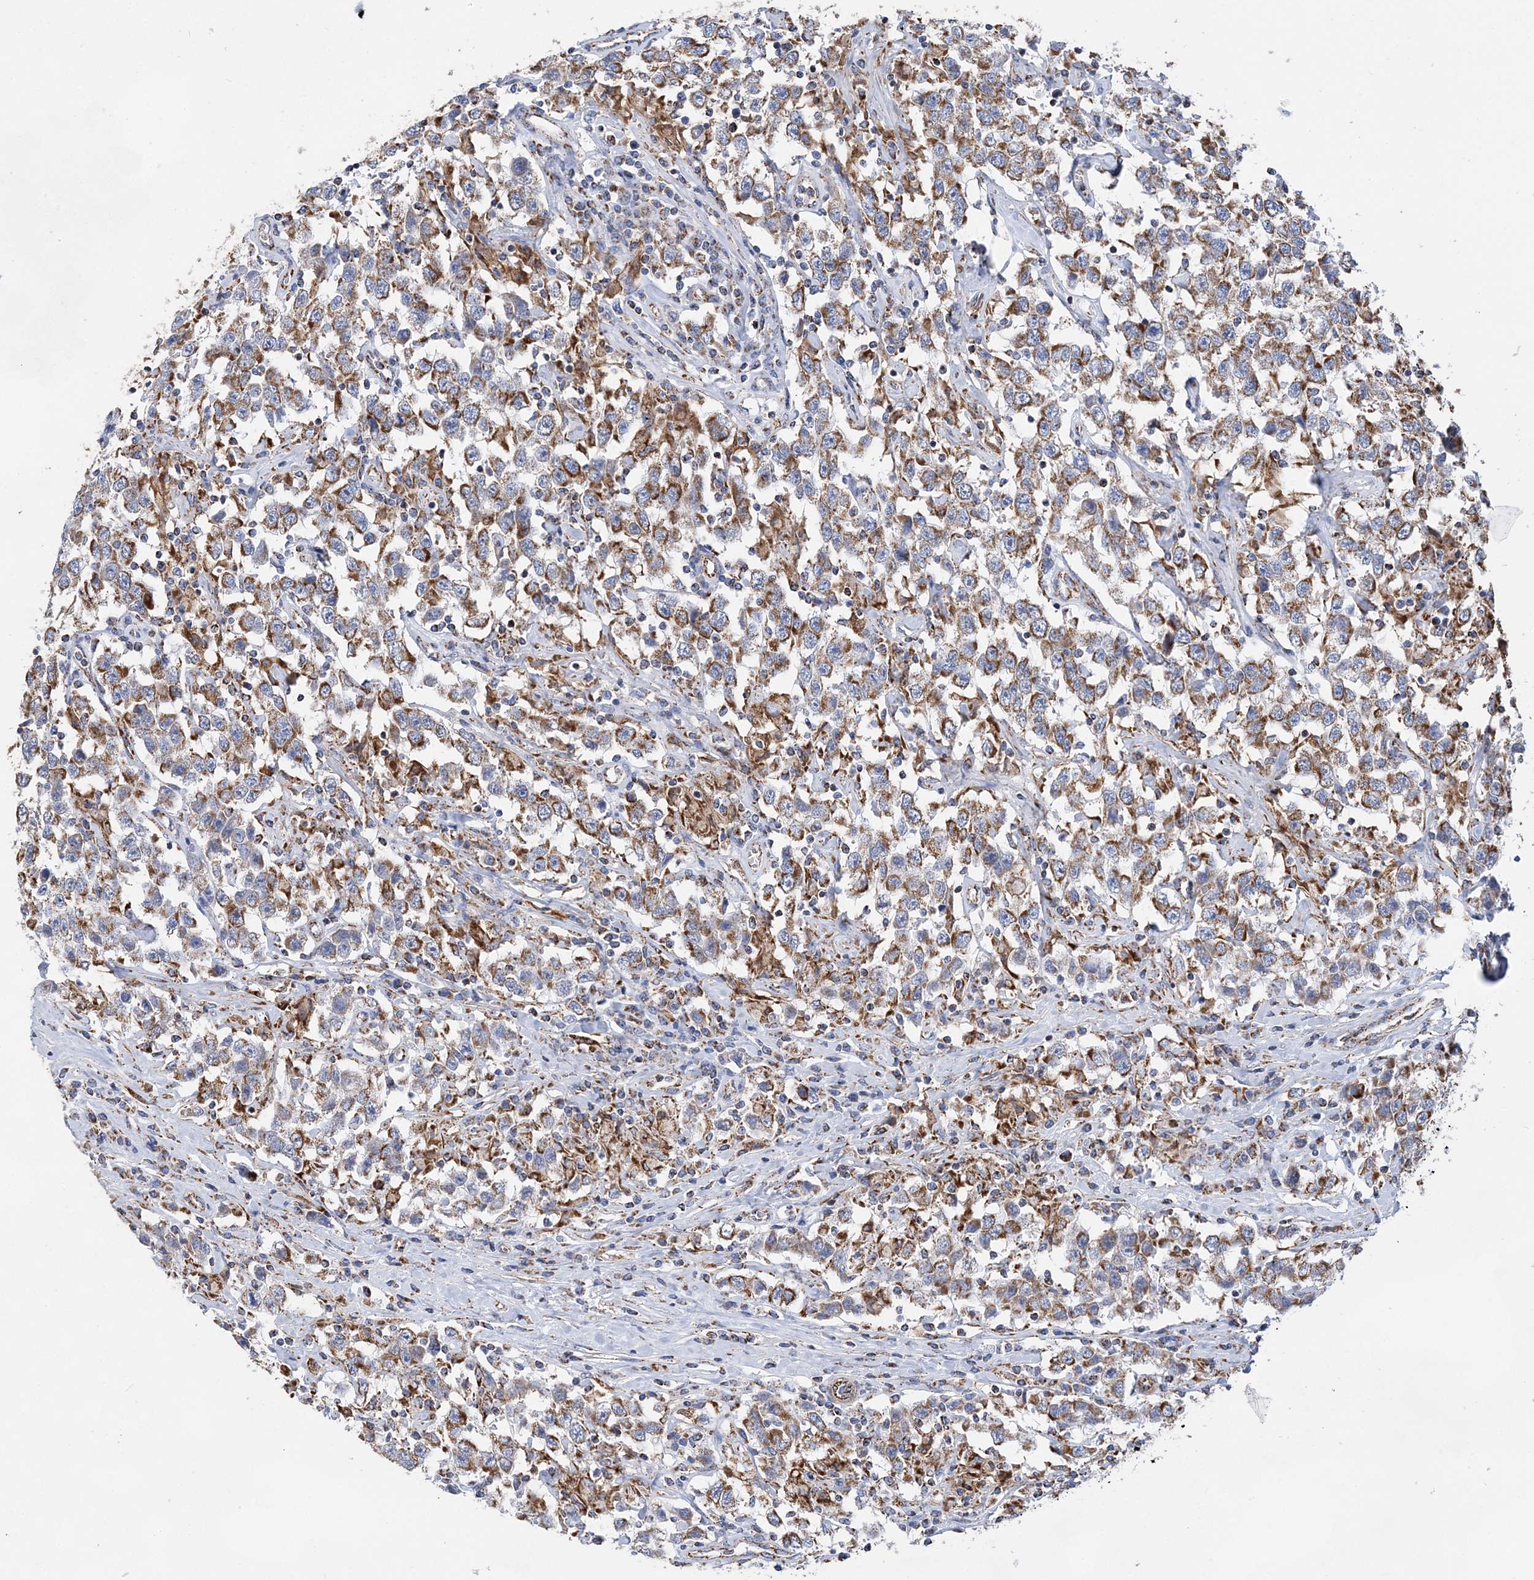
{"staining": {"intensity": "moderate", "quantity": ">75%", "location": "cytoplasmic/membranous"}, "tissue": "testis cancer", "cell_type": "Tumor cells", "image_type": "cancer", "snomed": [{"axis": "morphology", "description": "Seminoma, NOS"}, {"axis": "topography", "description": "Testis"}], "caption": "The photomicrograph reveals immunohistochemical staining of testis seminoma. There is moderate cytoplasmic/membranous expression is present in approximately >75% of tumor cells.", "gene": "ACOT9", "patient": {"sex": "male", "age": 41}}